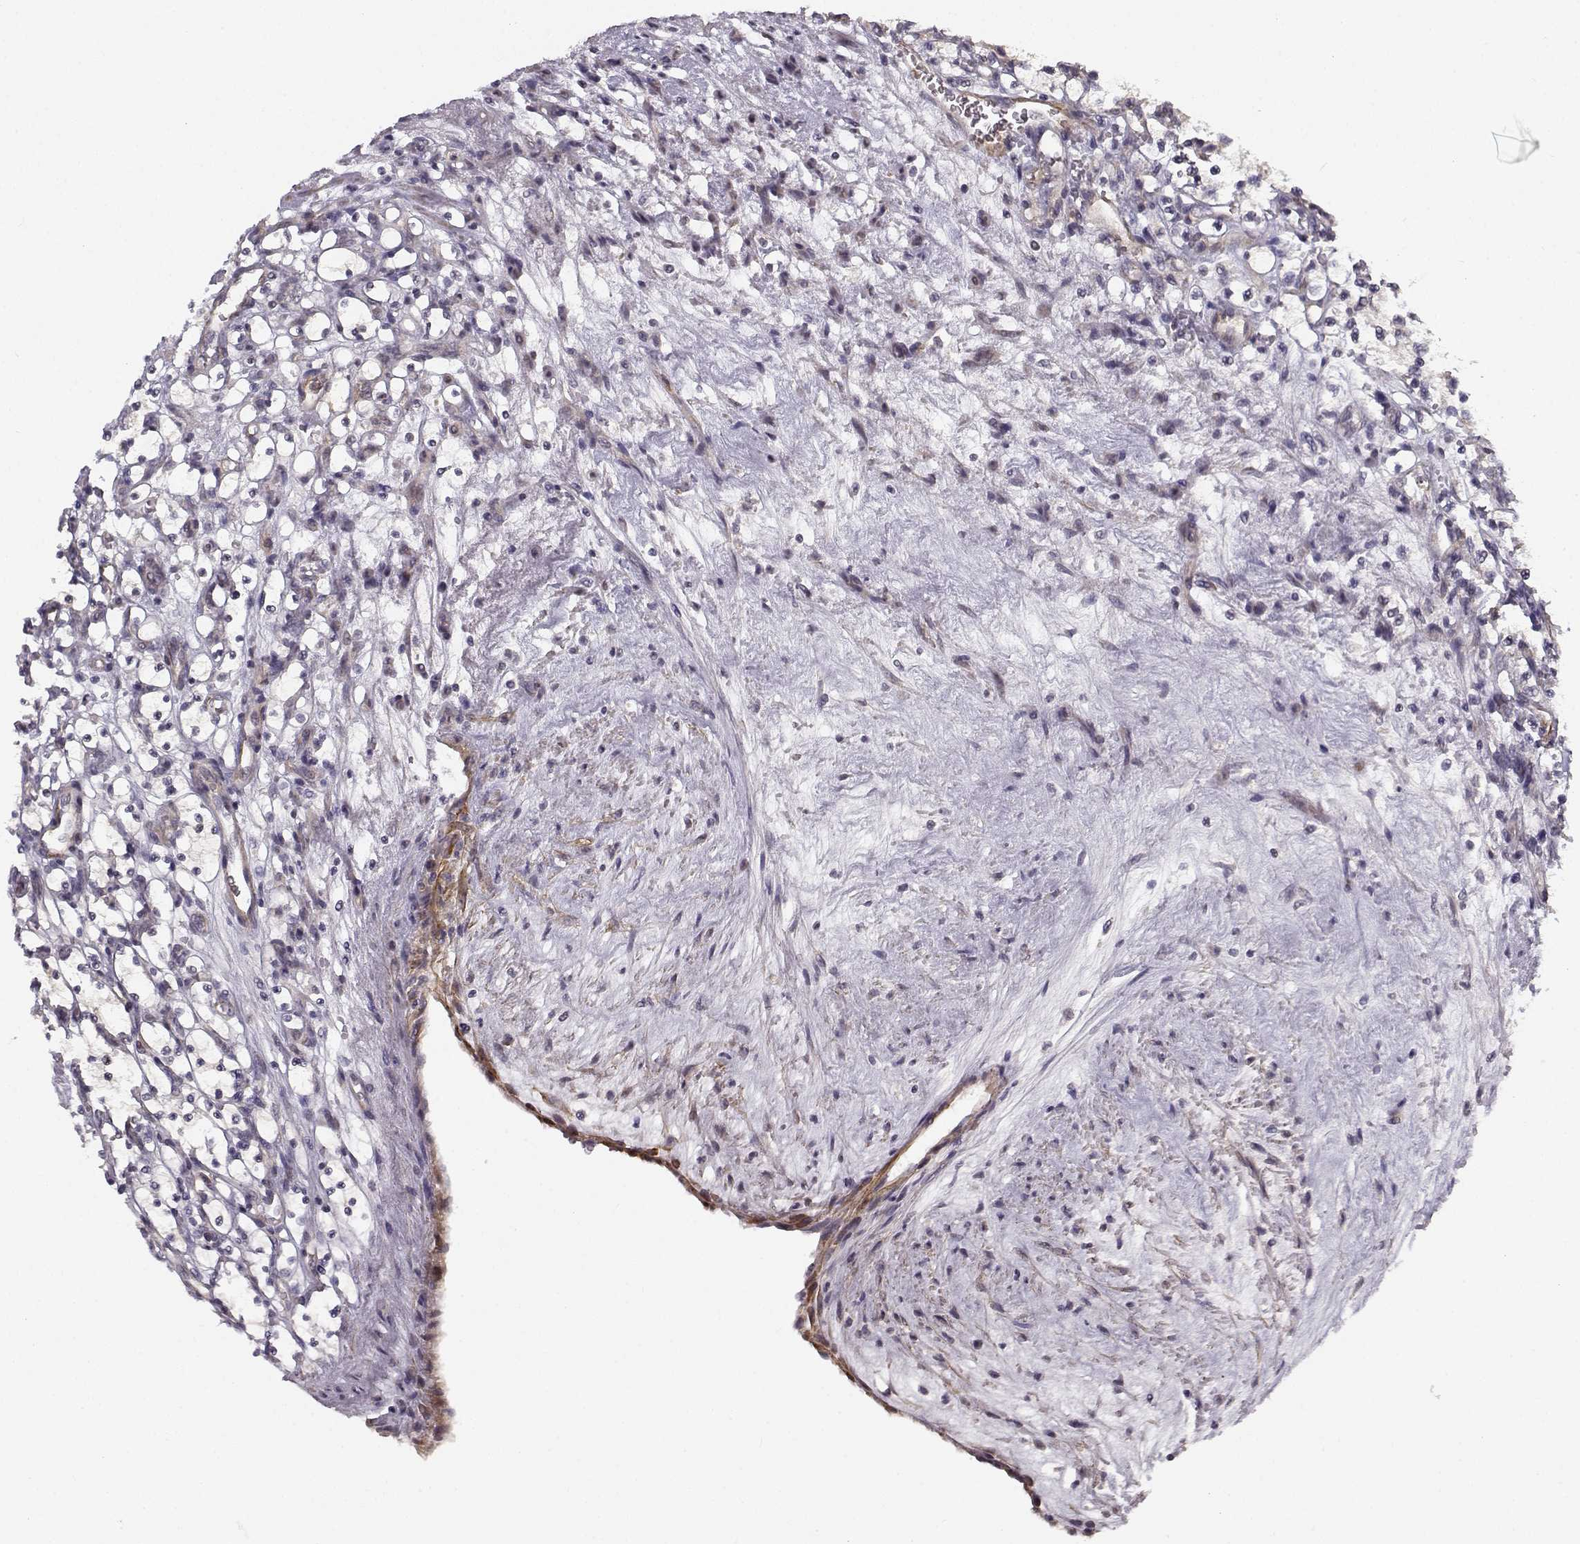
{"staining": {"intensity": "negative", "quantity": "none", "location": "none"}, "tissue": "renal cancer", "cell_type": "Tumor cells", "image_type": "cancer", "snomed": [{"axis": "morphology", "description": "Adenocarcinoma, NOS"}, {"axis": "topography", "description": "Kidney"}], "caption": "DAB immunohistochemical staining of human adenocarcinoma (renal) displays no significant positivity in tumor cells.", "gene": "RGS9BP", "patient": {"sex": "female", "age": 69}}